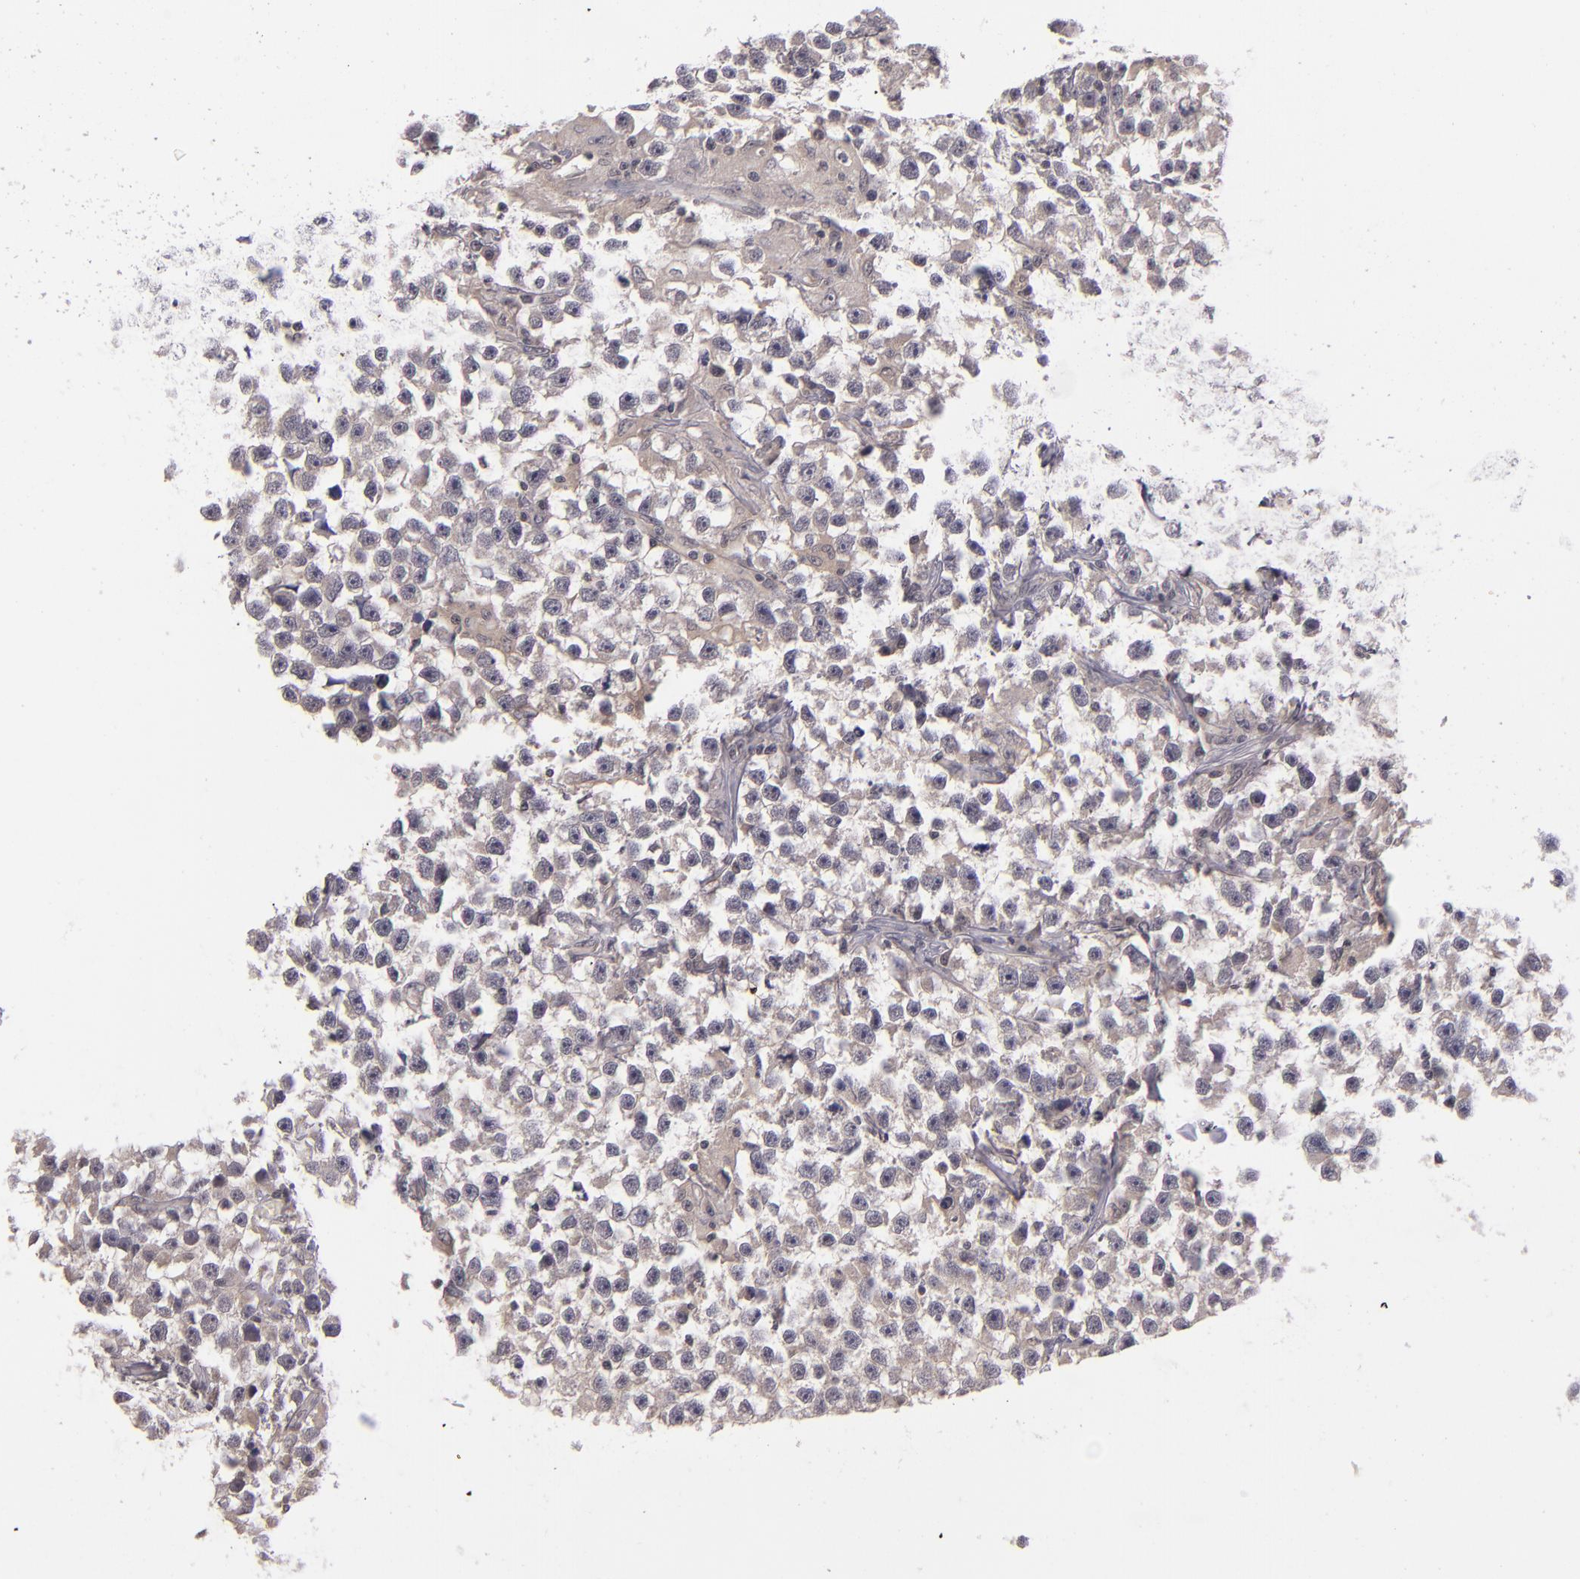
{"staining": {"intensity": "weak", "quantity": "<25%", "location": "cytoplasmic/membranous"}, "tissue": "testis cancer", "cell_type": "Tumor cells", "image_type": "cancer", "snomed": [{"axis": "morphology", "description": "Seminoma, NOS"}, {"axis": "topography", "description": "Testis"}], "caption": "Immunohistochemical staining of human testis seminoma displays no significant expression in tumor cells.", "gene": "ZNF148", "patient": {"sex": "male", "age": 33}}